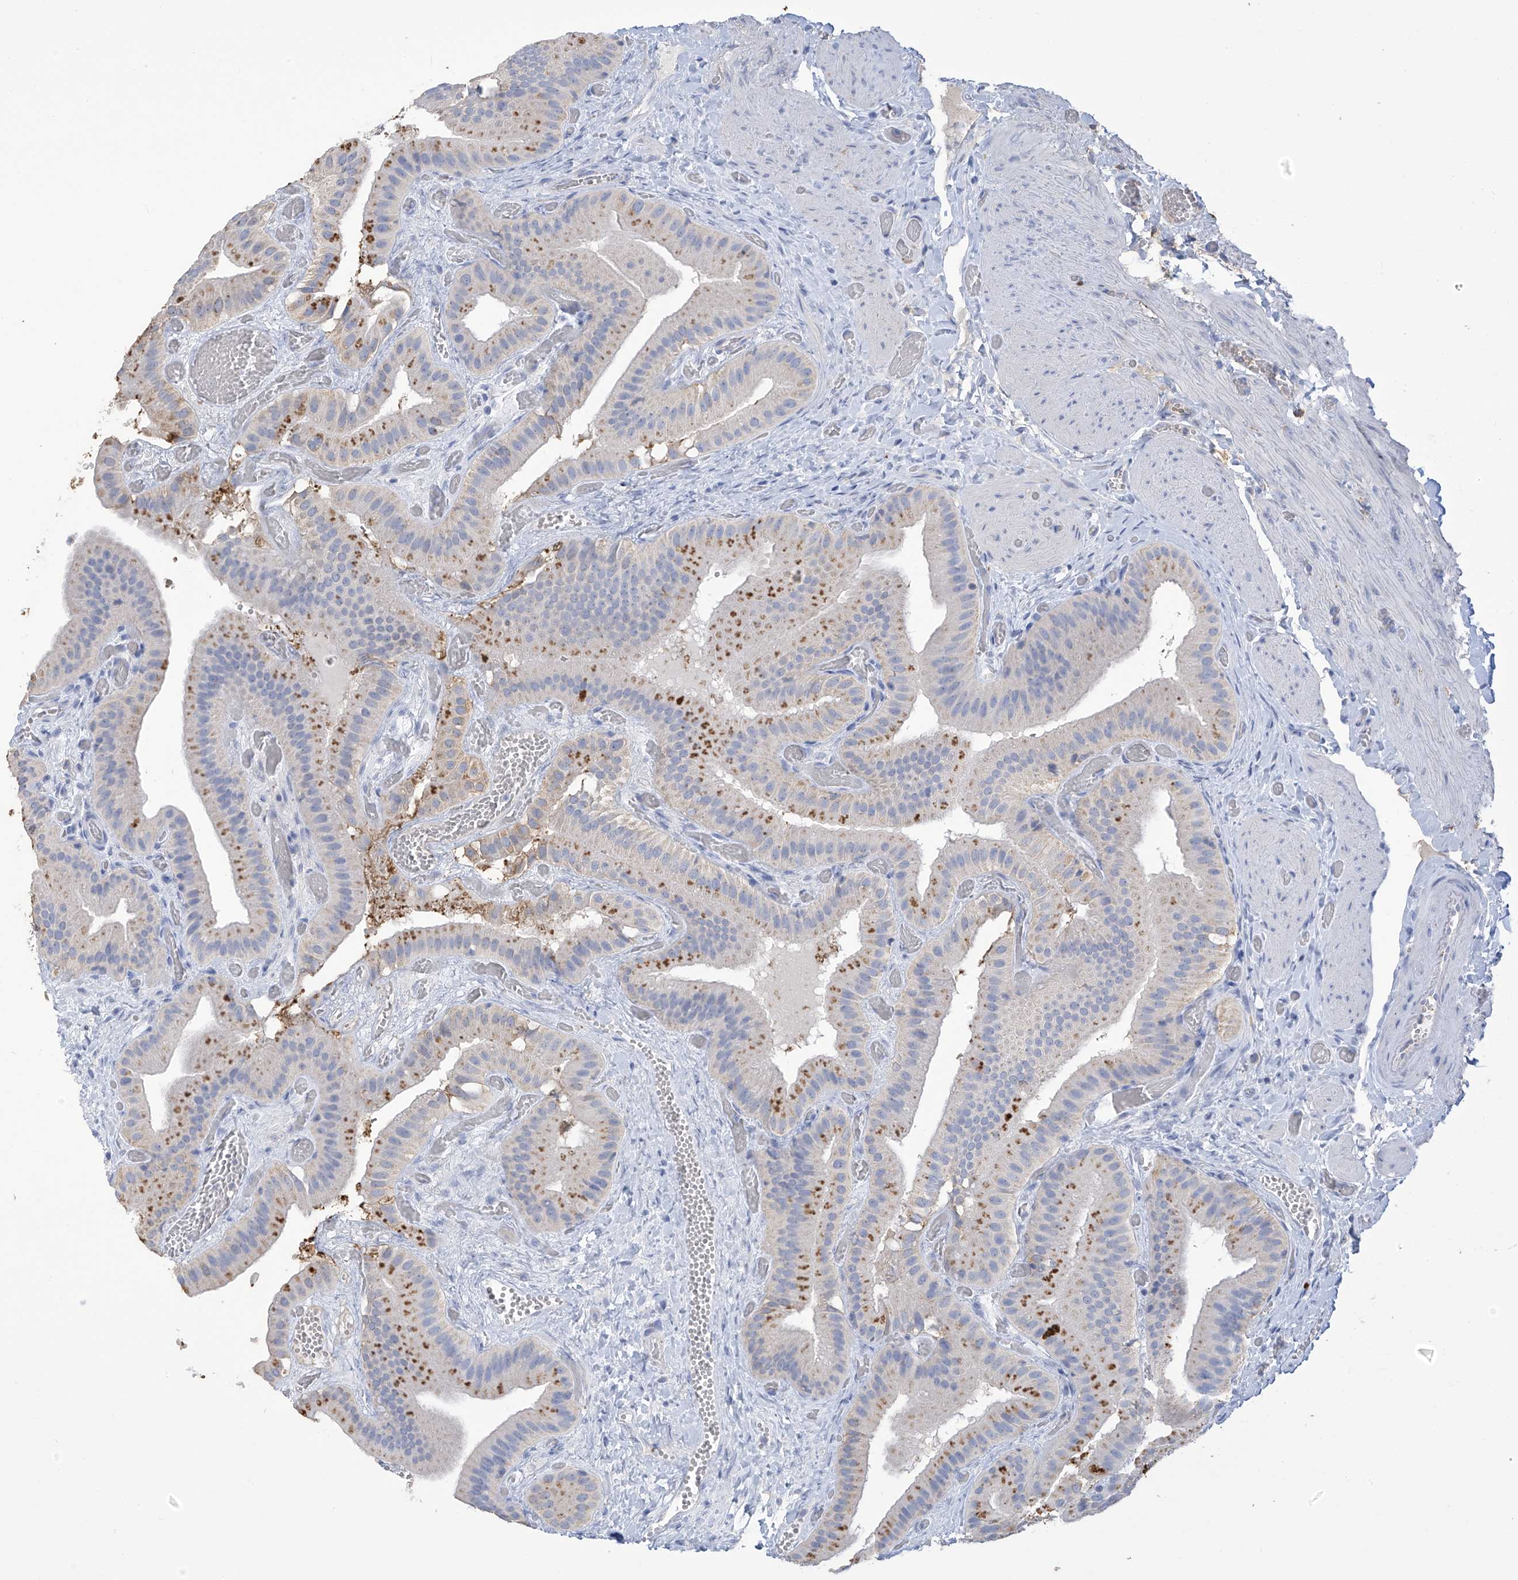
{"staining": {"intensity": "moderate", "quantity": "25%-75%", "location": "cytoplasmic/membranous"}, "tissue": "gallbladder", "cell_type": "Glandular cells", "image_type": "normal", "snomed": [{"axis": "morphology", "description": "Normal tissue, NOS"}, {"axis": "topography", "description": "Gallbladder"}], "caption": "IHC photomicrograph of normal human gallbladder stained for a protein (brown), which reveals medium levels of moderate cytoplasmic/membranous positivity in approximately 25%-75% of glandular cells.", "gene": "OGT", "patient": {"sex": "female", "age": 64}}